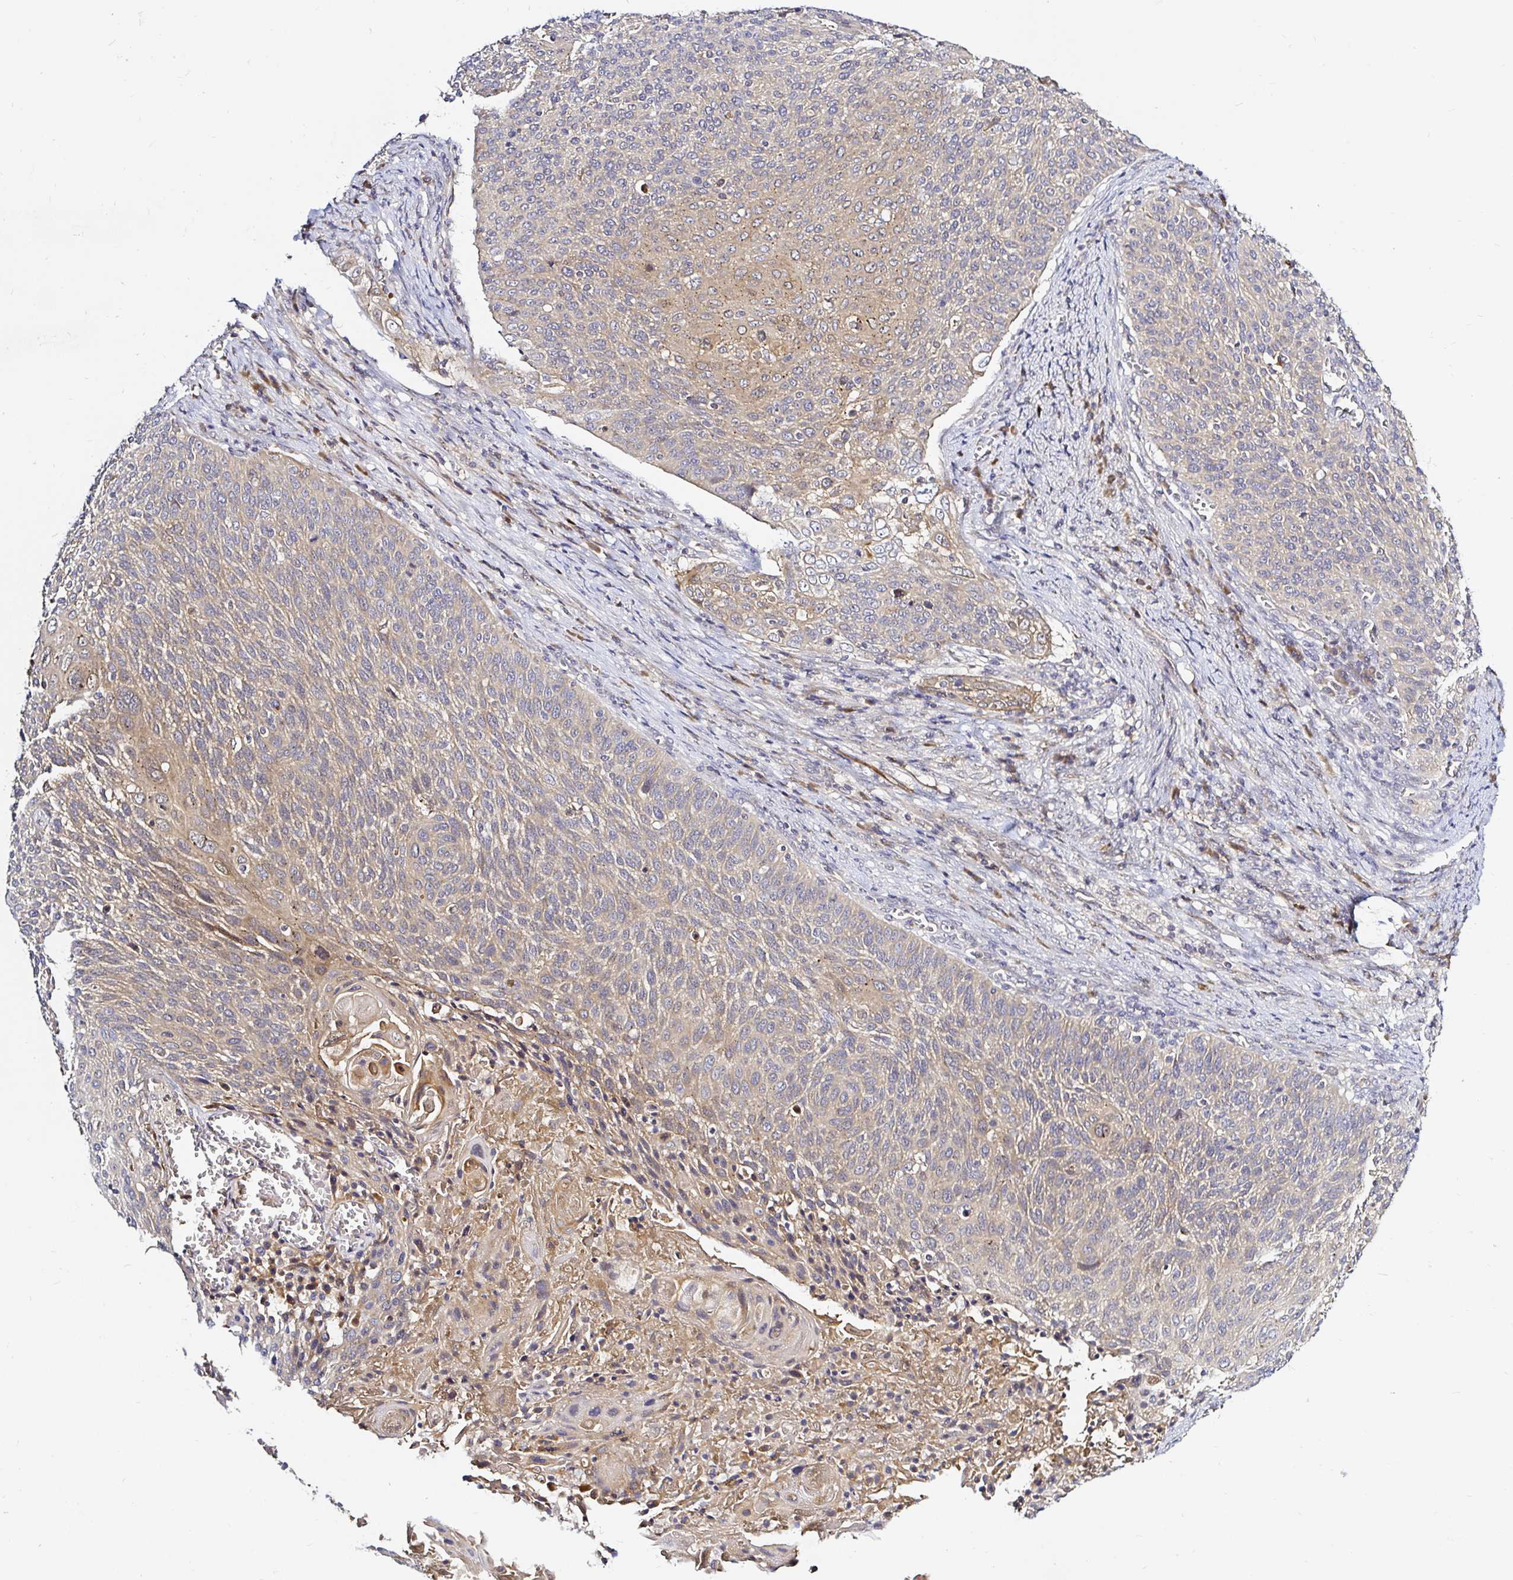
{"staining": {"intensity": "weak", "quantity": ">75%", "location": "cytoplasmic/membranous"}, "tissue": "cervical cancer", "cell_type": "Tumor cells", "image_type": "cancer", "snomed": [{"axis": "morphology", "description": "Squamous cell carcinoma, NOS"}, {"axis": "topography", "description": "Cervix"}], "caption": "Cervical cancer (squamous cell carcinoma) tissue exhibits weak cytoplasmic/membranous positivity in about >75% of tumor cells, visualized by immunohistochemistry.", "gene": "ARHGEF37", "patient": {"sex": "female", "age": 31}}